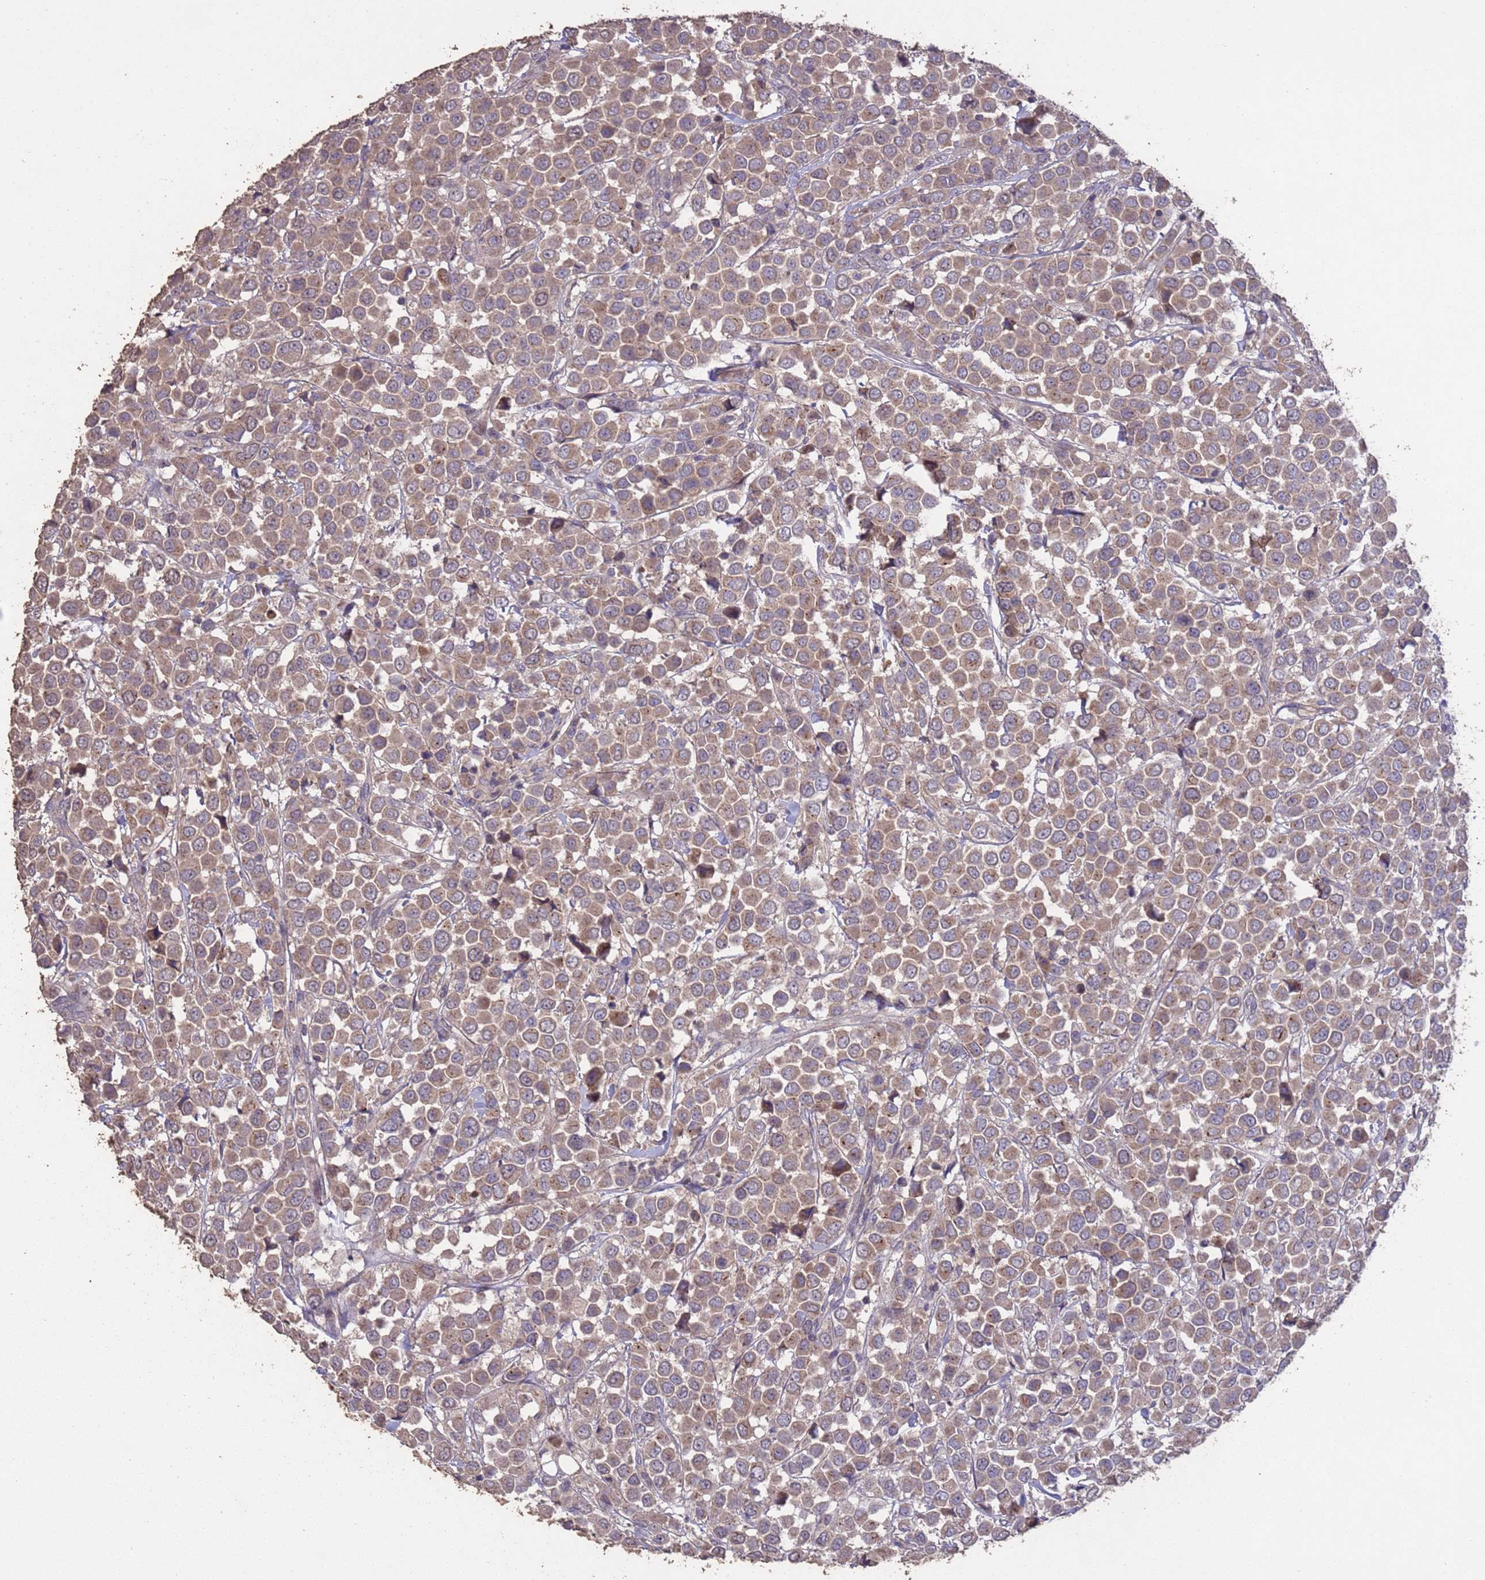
{"staining": {"intensity": "moderate", "quantity": ">75%", "location": "cytoplasmic/membranous"}, "tissue": "breast cancer", "cell_type": "Tumor cells", "image_type": "cancer", "snomed": [{"axis": "morphology", "description": "Duct carcinoma"}, {"axis": "topography", "description": "Breast"}], "caption": "Immunohistochemical staining of breast infiltrating ductal carcinoma demonstrates moderate cytoplasmic/membranous protein expression in approximately >75% of tumor cells.", "gene": "SLC9B2", "patient": {"sex": "female", "age": 61}}